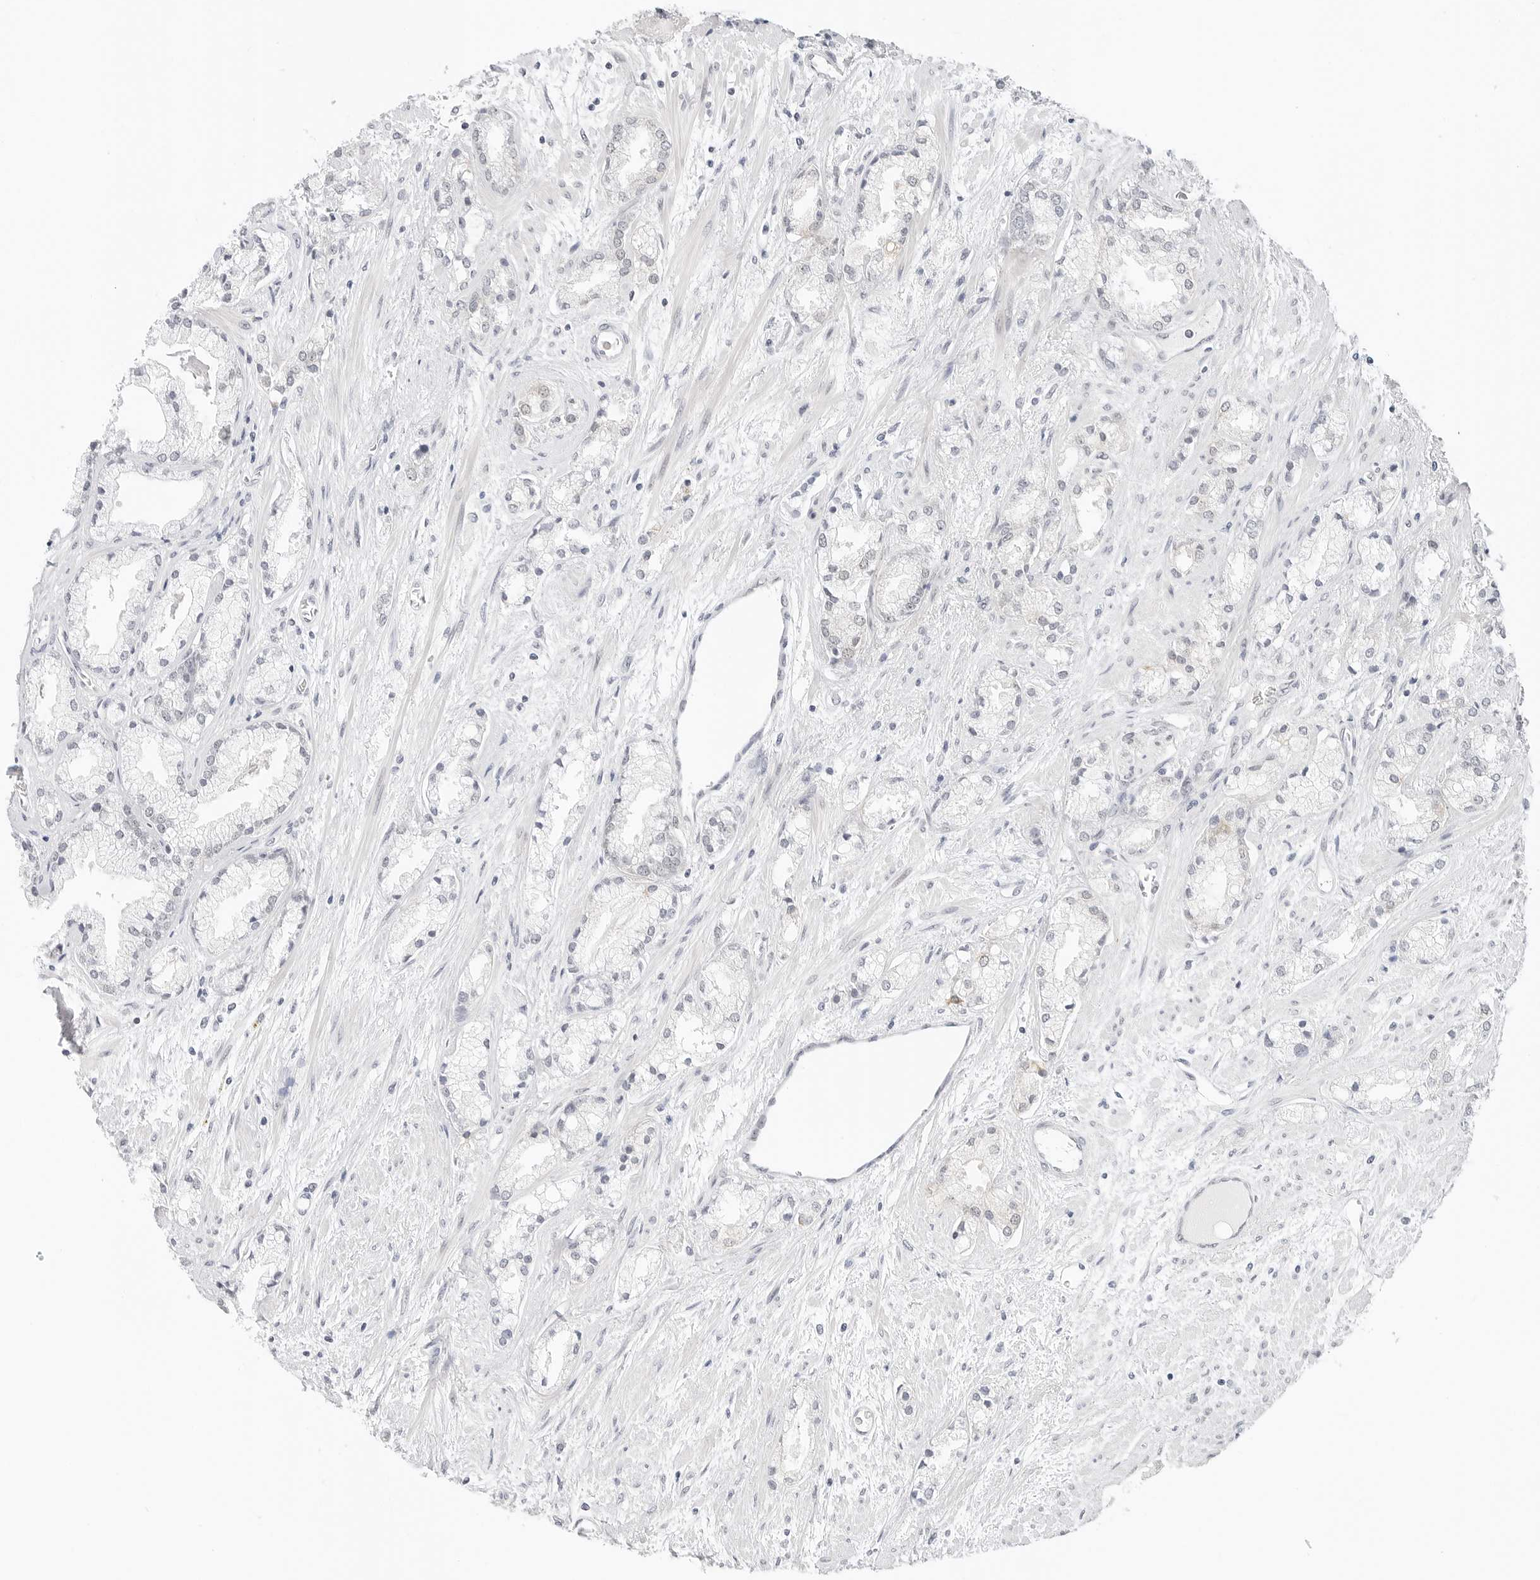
{"staining": {"intensity": "negative", "quantity": "none", "location": "none"}, "tissue": "prostate cancer", "cell_type": "Tumor cells", "image_type": "cancer", "snomed": [{"axis": "morphology", "description": "Adenocarcinoma, High grade"}, {"axis": "topography", "description": "Prostate"}], "caption": "Tumor cells are negative for brown protein staining in adenocarcinoma (high-grade) (prostate). (DAB immunohistochemistry, high magnification).", "gene": "TSEN2", "patient": {"sex": "male", "age": 50}}